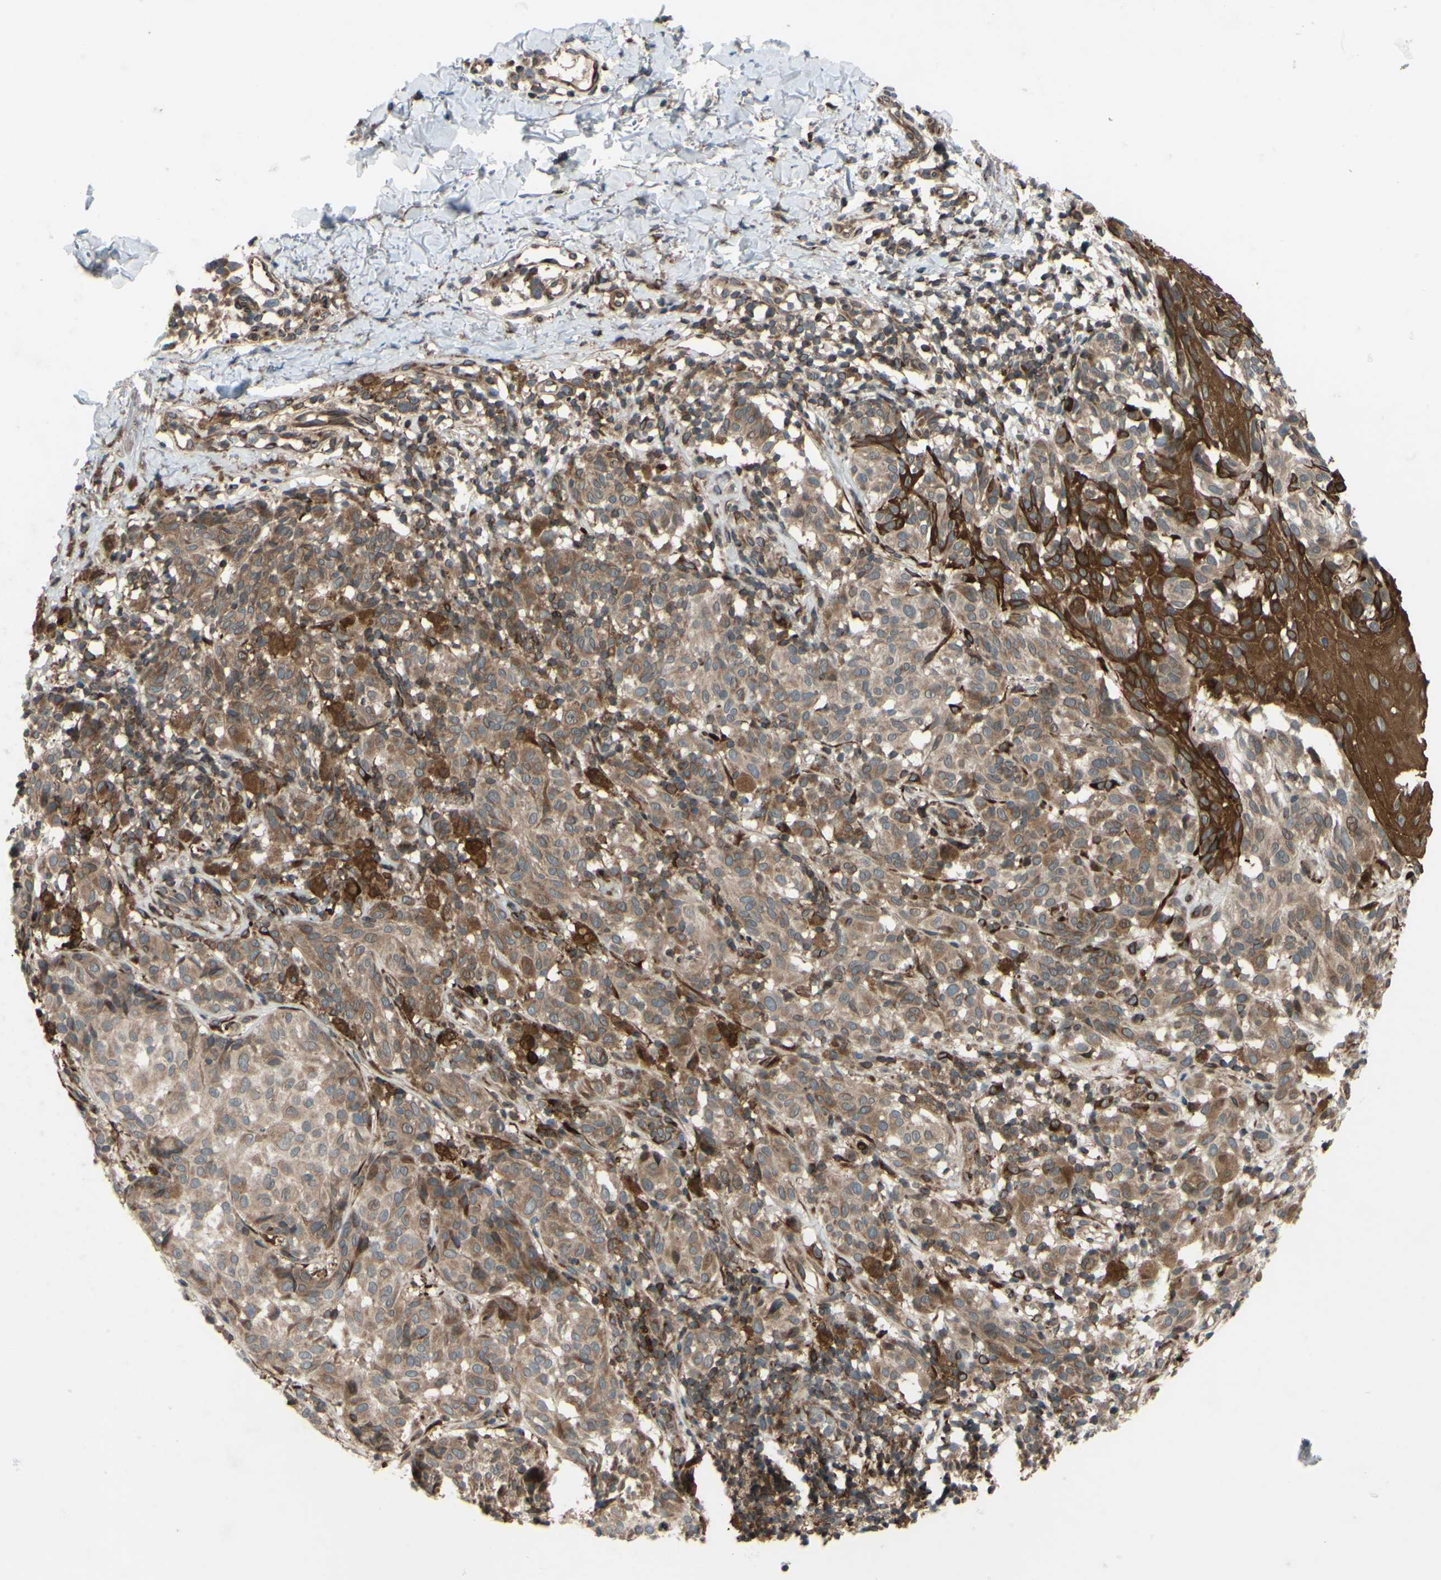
{"staining": {"intensity": "weak", "quantity": ">75%", "location": "cytoplasmic/membranous"}, "tissue": "melanoma", "cell_type": "Tumor cells", "image_type": "cancer", "snomed": [{"axis": "morphology", "description": "Malignant melanoma, NOS"}, {"axis": "topography", "description": "Skin"}], "caption": "Malignant melanoma tissue displays weak cytoplasmic/membranous expression in about >75% of tumor cells Immunohistochemistry stains the protein in brown and the nuclei are stained blue.", "gene": "PRAF2", "patient": {"sex": "female", "age": 46}}